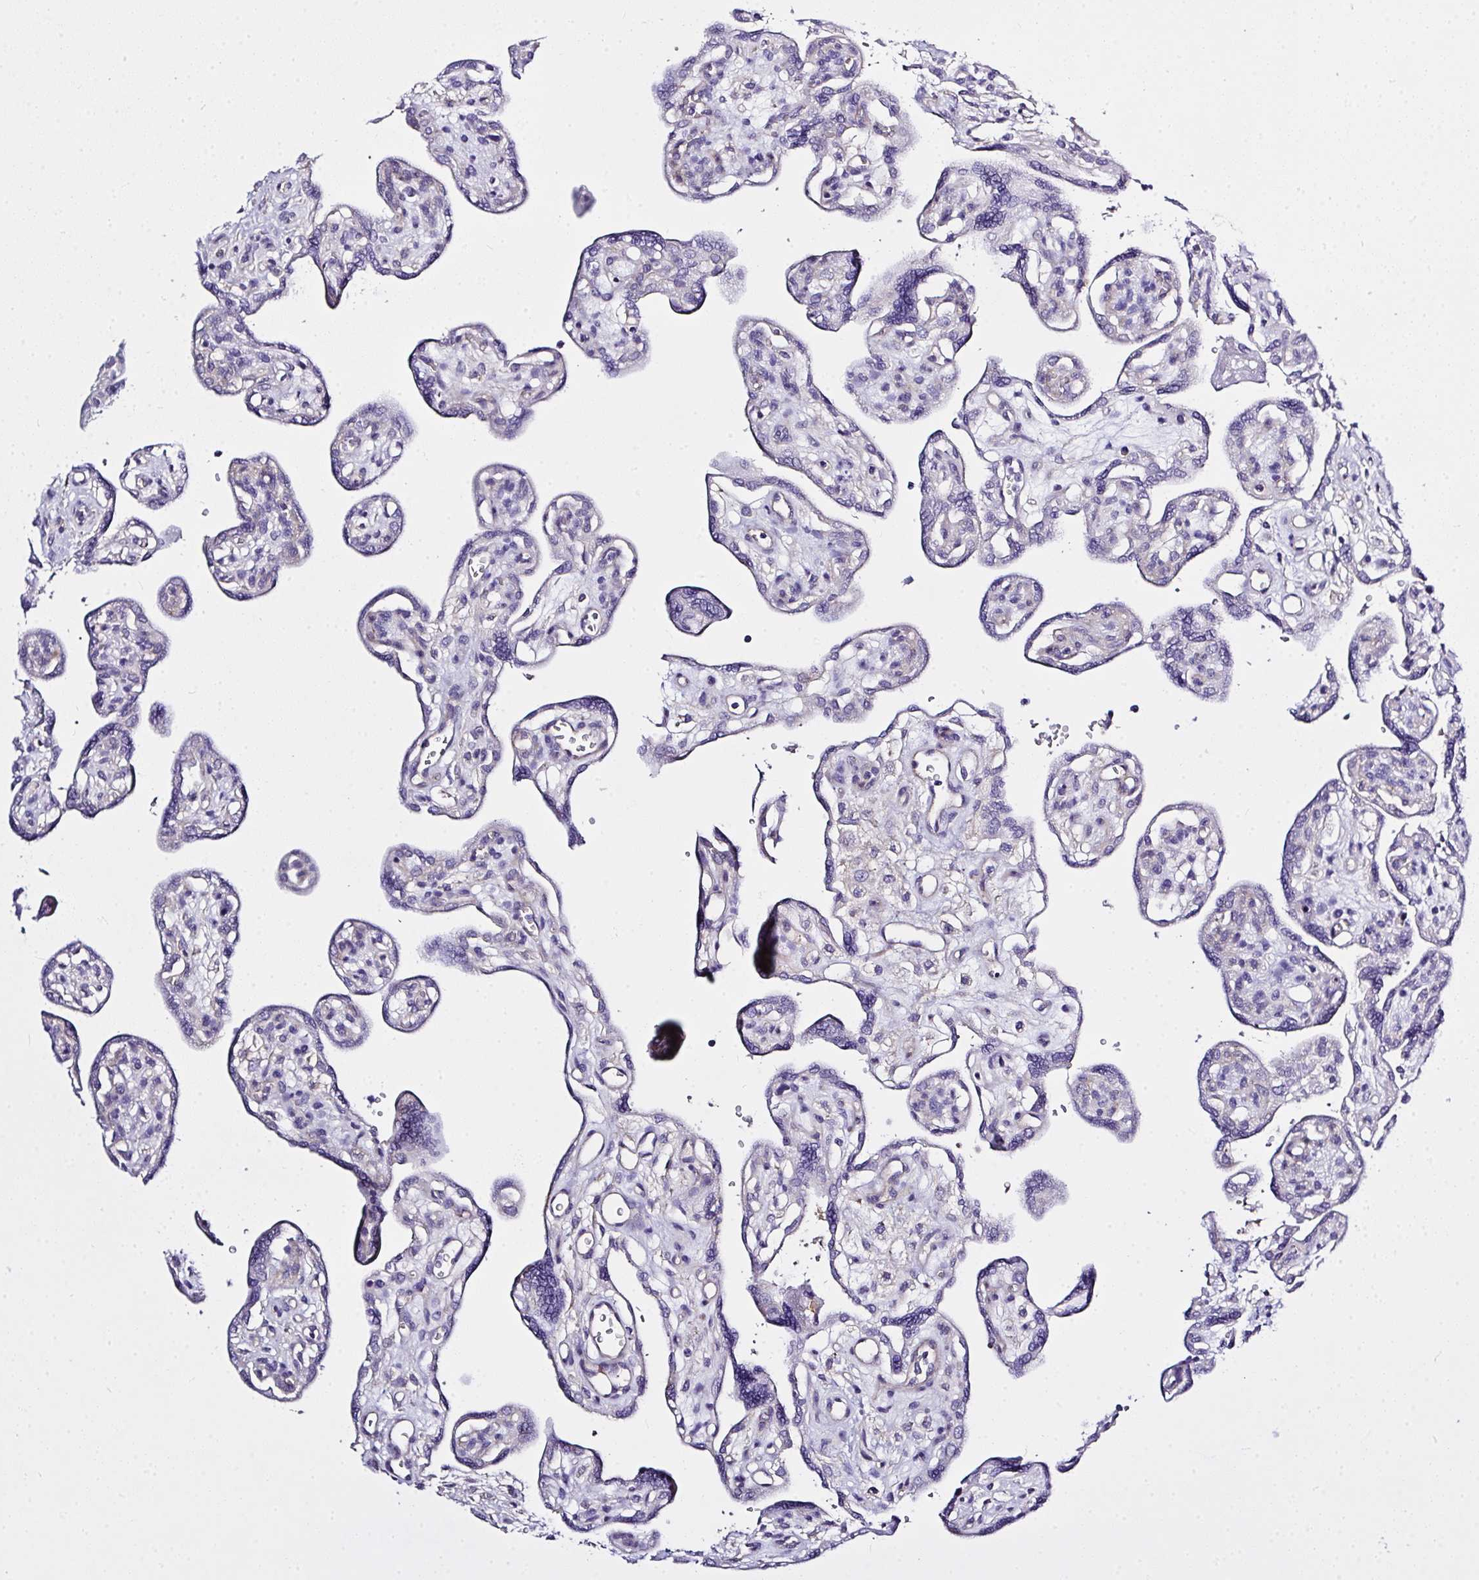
{"staining": {"intensity": "strong", "quantity": ">75%", "location": "cytoplasmic/membranous"}, "tissue": "placenta", "cell_type": "Decidual cells", "image_type": "normal", "snomed": [{"axis": "morphology", "description": "Normal tissue, NOS"}, {"axis": "topography", "description": "Placenta"}], "caption": "Decidual cells show high levels of strong cytoplasmic/membranous staining in approximately >75% of cells in unremarkable human placenta. (DAB IHC, brown staining for protein, blue staining for nuclei).", "gene": "ZNF813", "patient": {"sex": "female", "age": 39}}